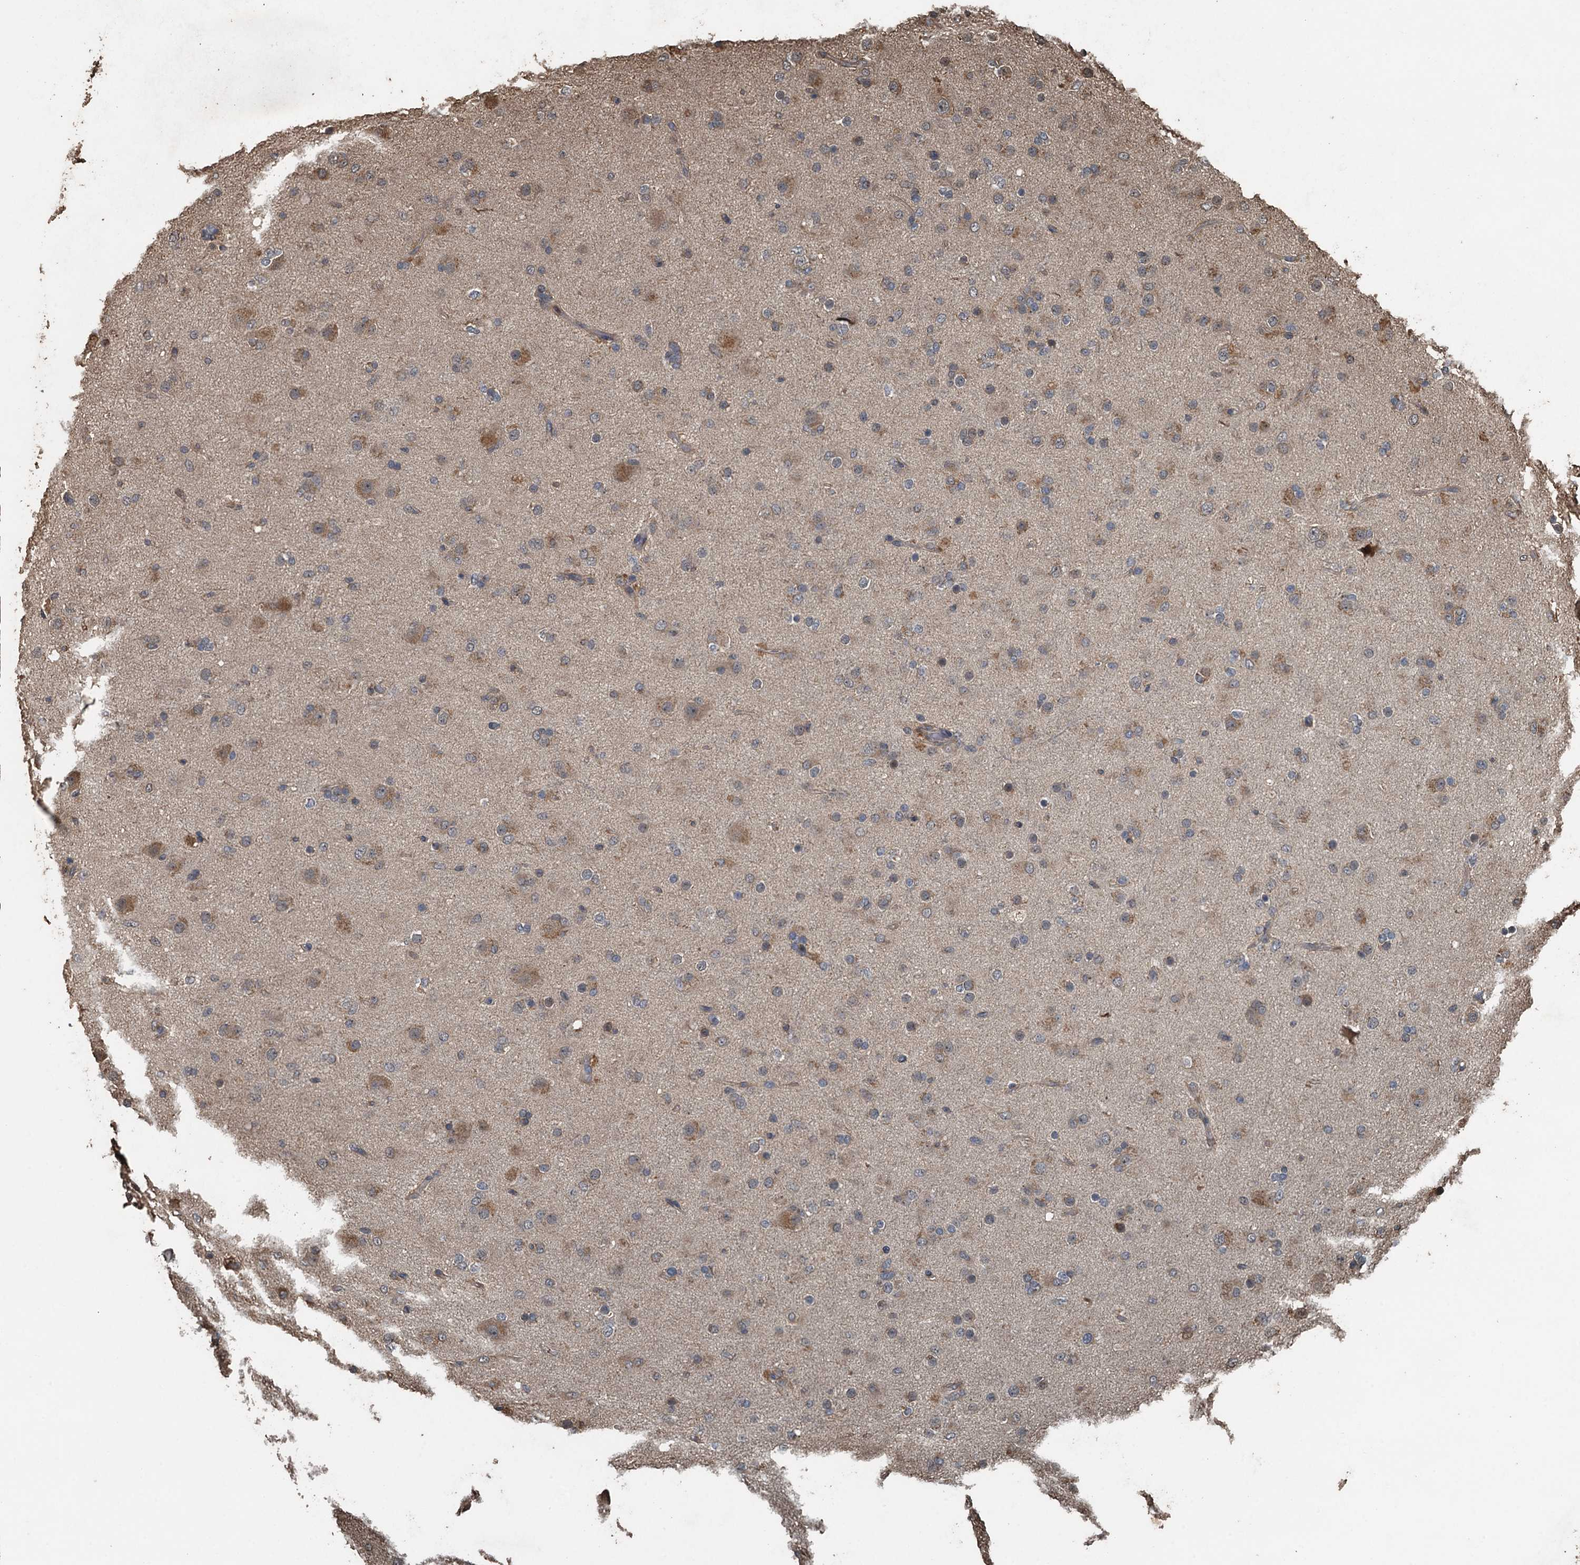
{"staining": {"intensity": "weak", "quantity": "<25%", "location": "cytoplasmic/membranous"}, "tissue": "glioma", "cell_type": "Tumor cells", "image_type": "cancer", "snomed": [{"axis": "morphology", "description": "Glioma, malignant, Low grade"}, {"axis": "topography", "description": "Brain"}], "caption": "Malignant glioma (low-grade) was stained to show a protein in brown. There is no significant expression in tumor cells.", "gene": "PIGN", "patient": {"sex": "male", "age": 65}}